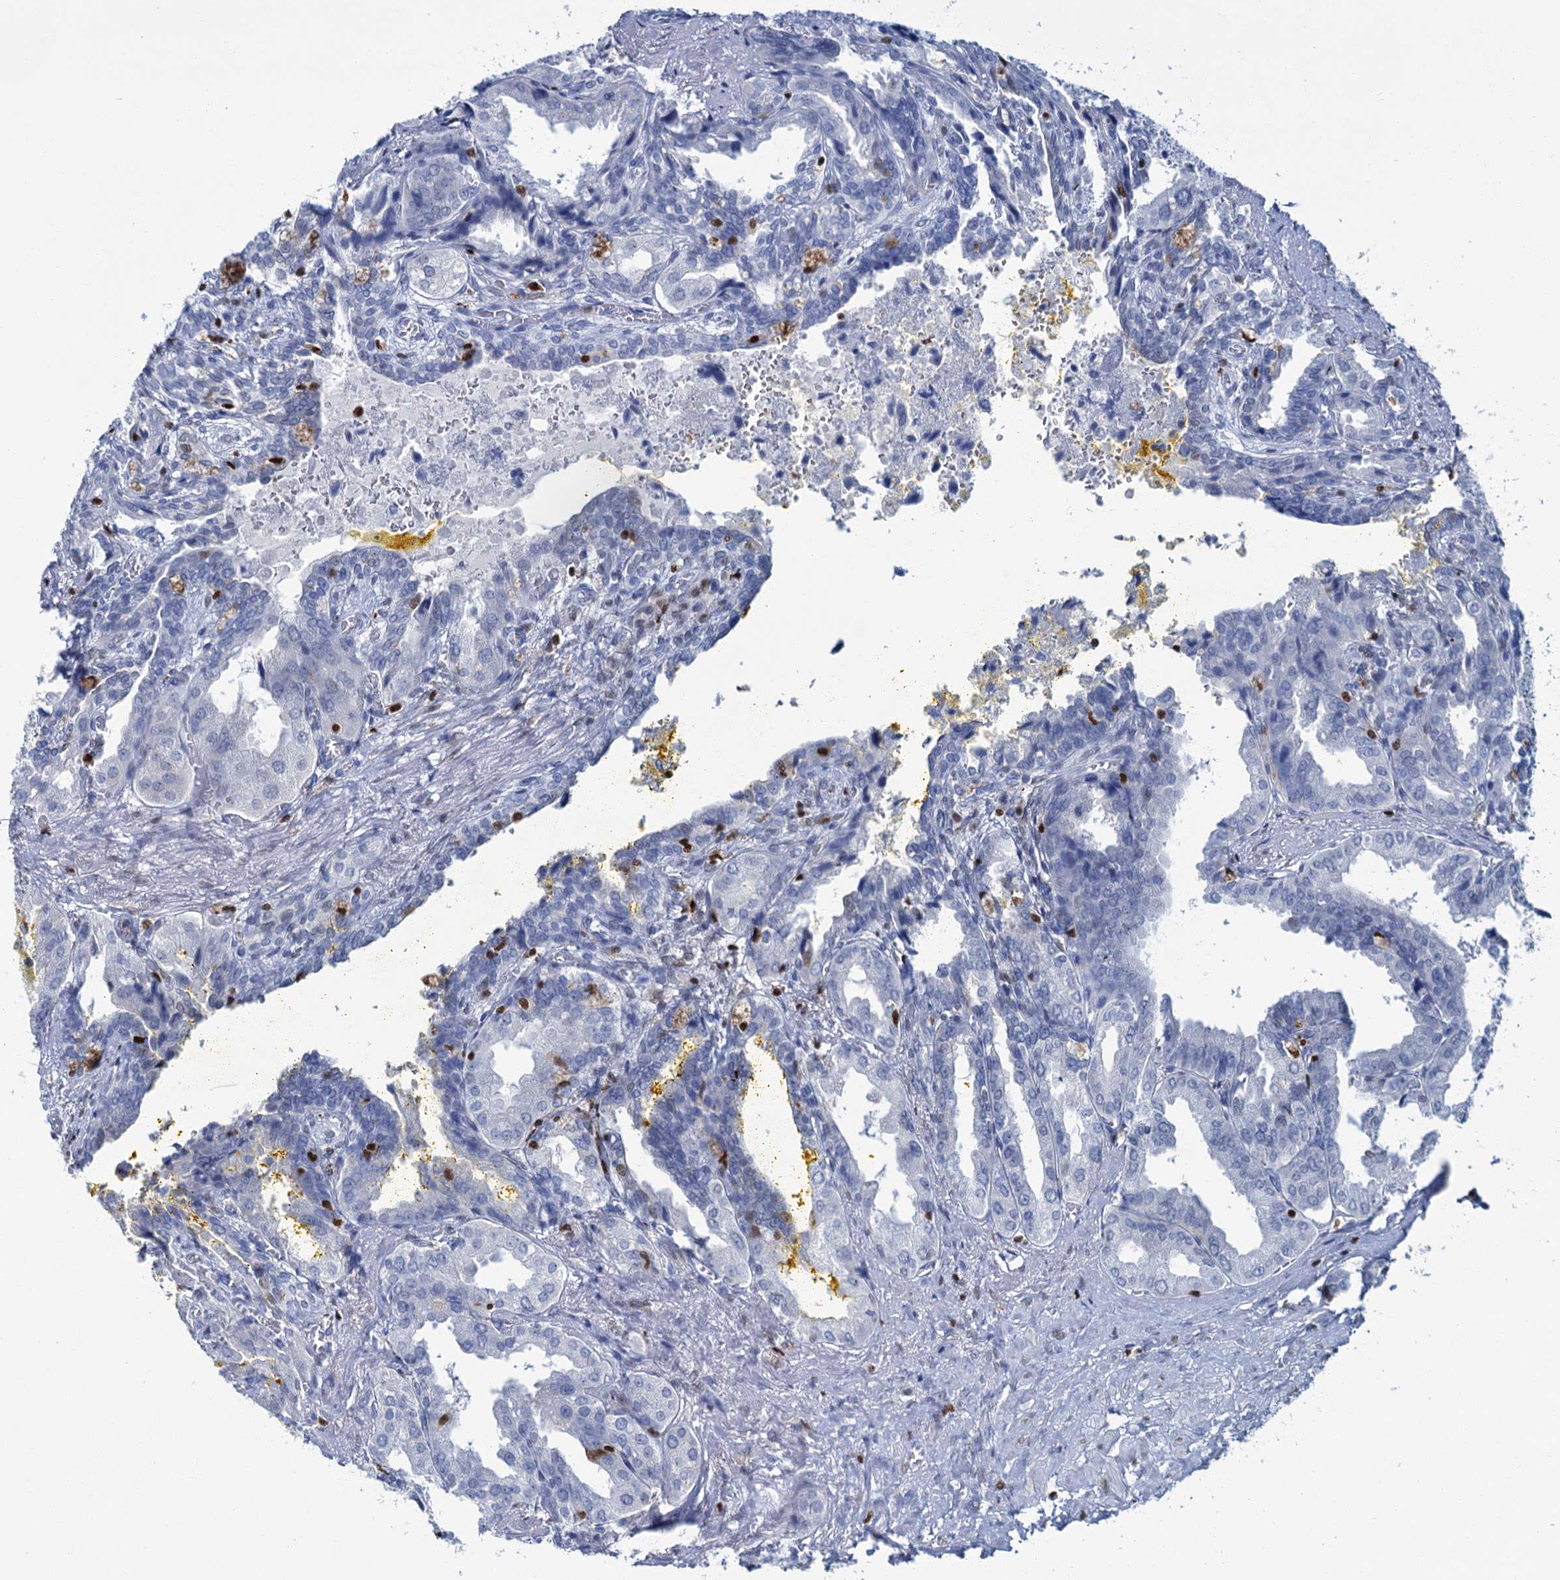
{"staining": {"intensity": "weak", "quantity": "<25%", "location": "nuclear"}, "tissue": "seminal vesicle", "cell_type": "Glandular cells", "image_type": "normal", "snomed": [{"axis": "morphology", "description": "Normal tissue, NOS"}, {"axis": "topography", "description": "Seminal veicle"}], "caption": "The histopathology image displays no significant positivity in glandular cells of seminal vesicle.", "gene": "CELF2", "patient": {"sex": "male", "age": 63}}